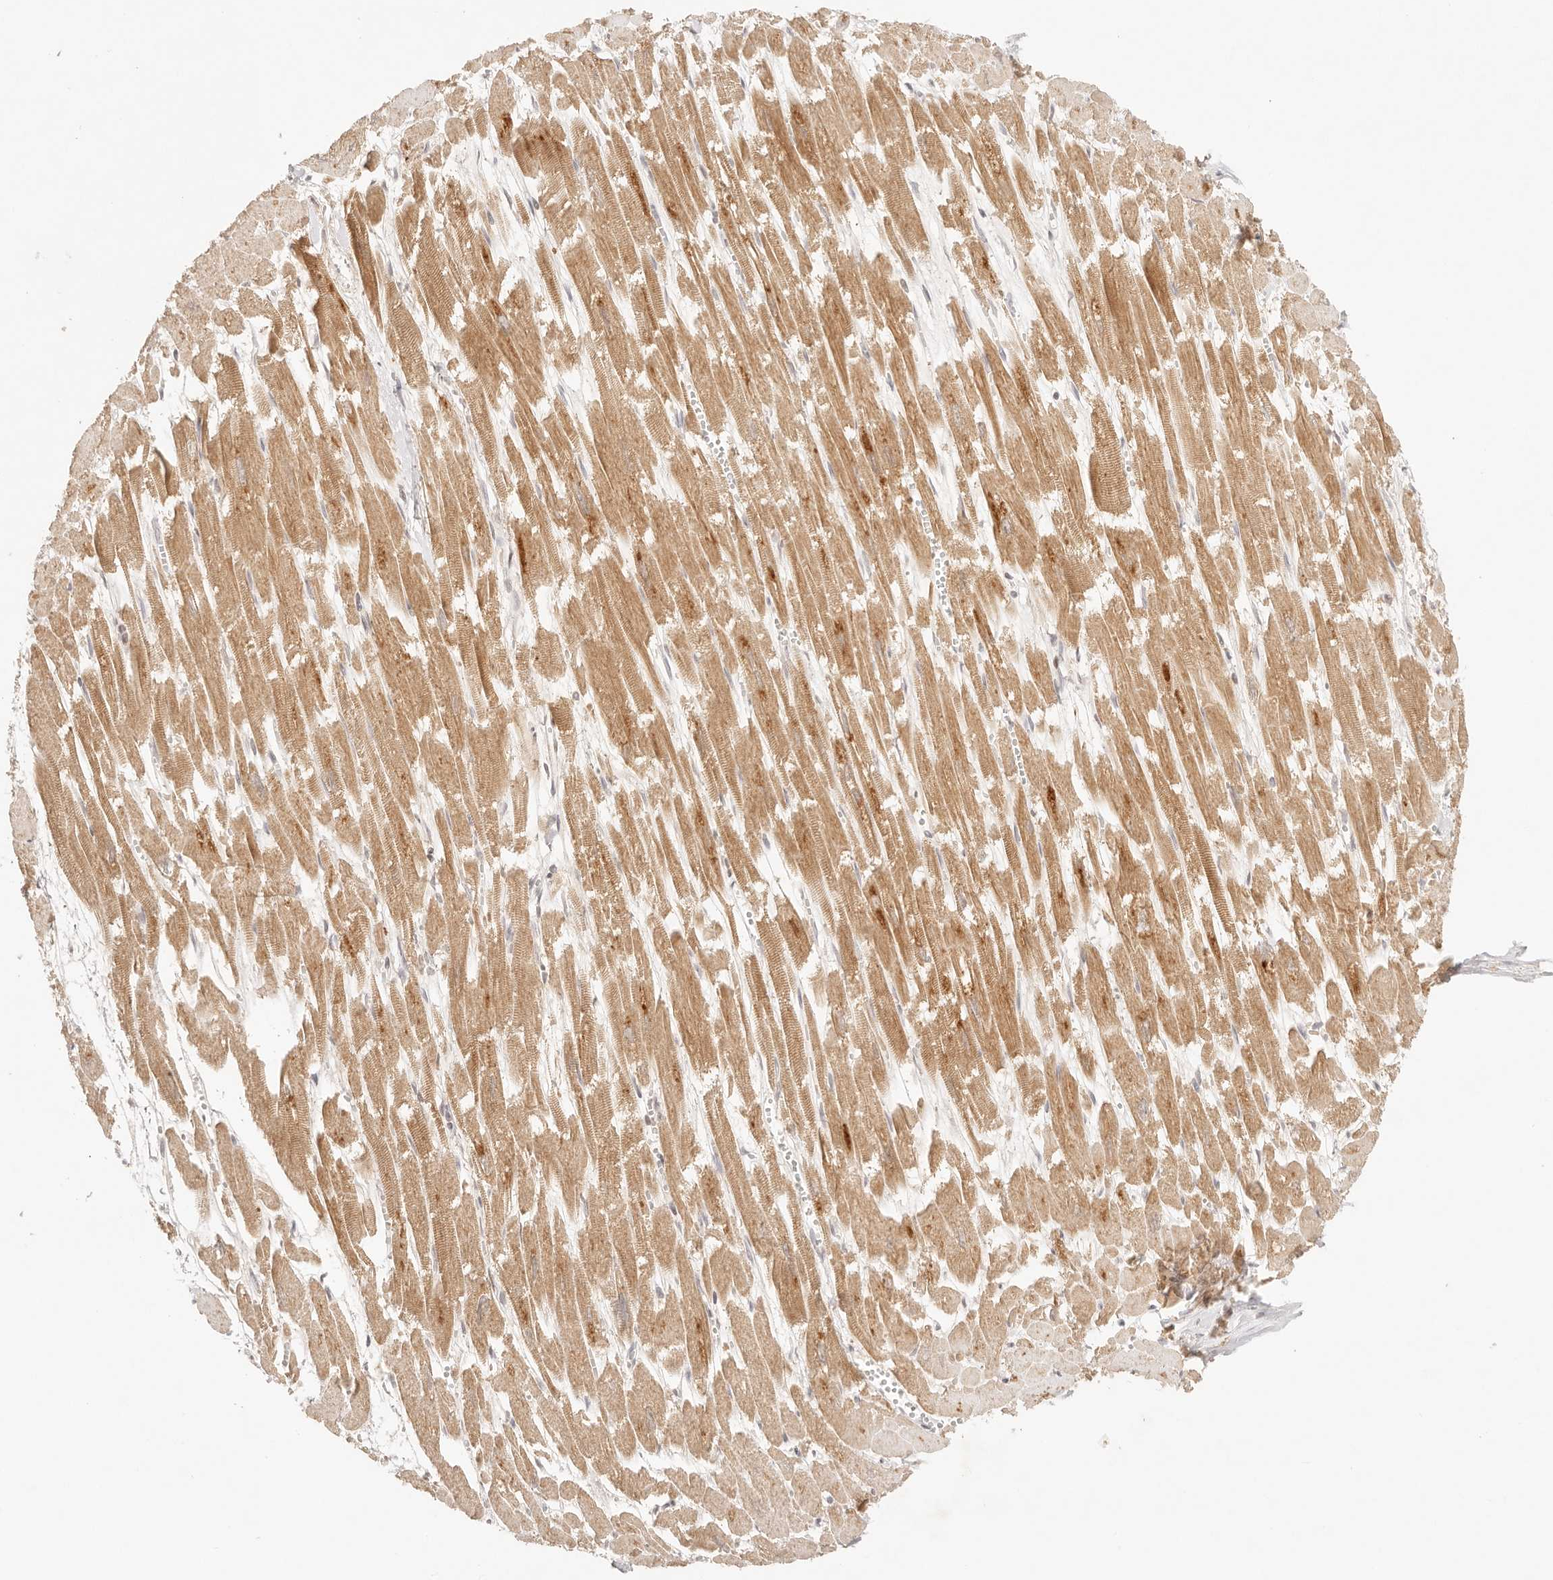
{"staining": {"intensity": "moderate", "quantity": ">75%", "location": "cytoplasmic/membranous"}, "tissue": "heart muscle", "cell_type": "Cardiomyocytes", "image_type": "normal", "snomed": [{"axis": "morphology", "description": "Normal tissue, NOS"}, {"axis": "topography", "description": "Heart"}], "caption": "About >75% of cardiomyocytes in normal heart muscle exhibit moderate cytoplasmic/membranous protein expression as visualized by brown immunohistochemical staining.", "gene": "COA6", "patient": {"sex": "male", "age": 54}}